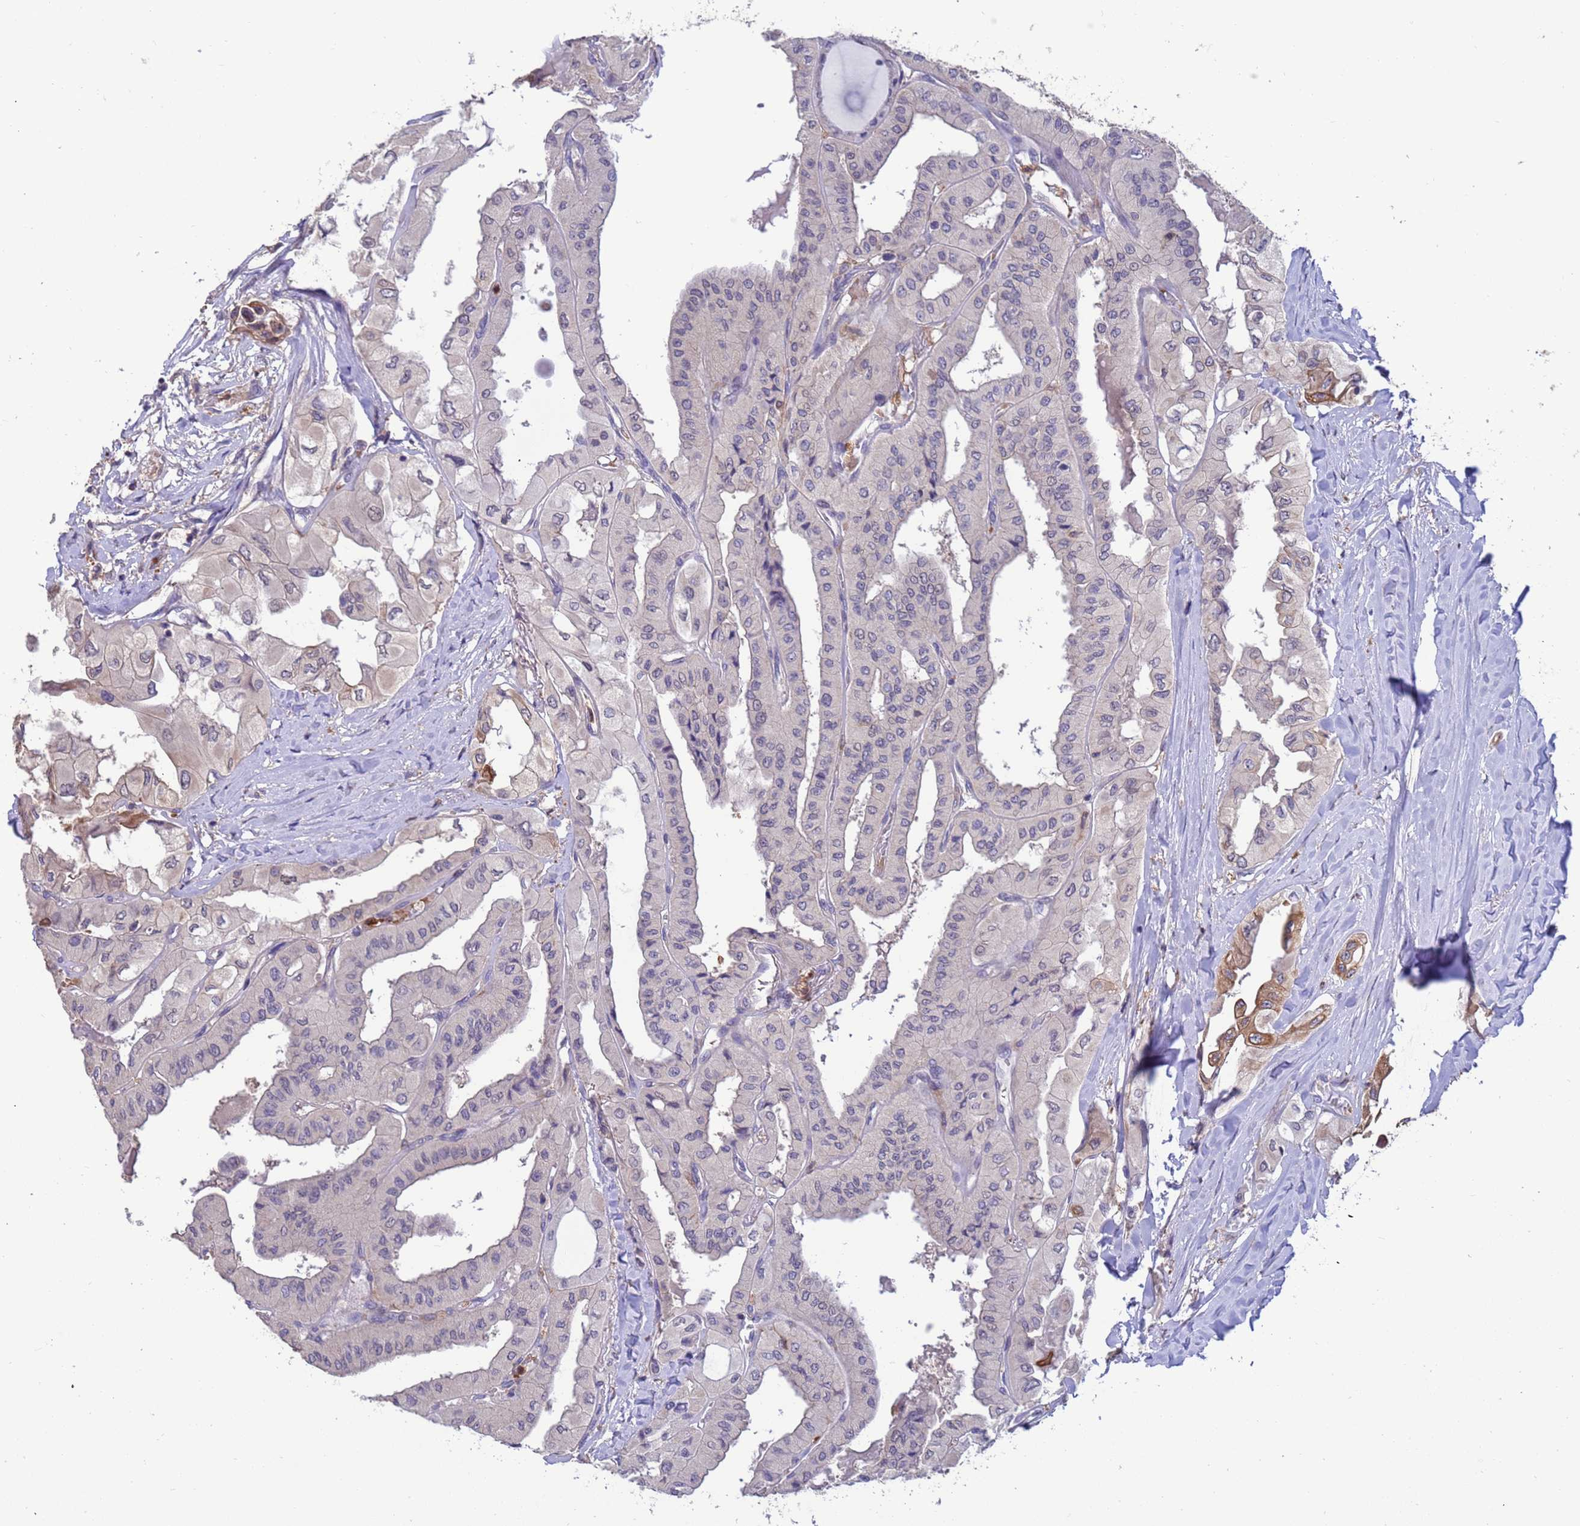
{"staining": {"intensity": "negative", "quantity": "none", "location": "none"}, "tissue": "thyroid cancer", "cell_type": "Tumor cells", "image_type": "cancer", "snomed": [{"axis": "morphology", "description": "Normal tissue, NOS"}, {"axis": "morphology", "description": "Papillary adenocarcinoma, NOS"}, {"axis": "topography", "description": "Thyroid gland"}], "caption": "DAB (3,3'-diaminobenzidine) immunohistochemical staining of papillary adenocarcinoma (thyroid) demonstrates no significant positivity in tumor cells.", "gene": "AMPD3", "patient": {"sex": "female", "age": 59}}